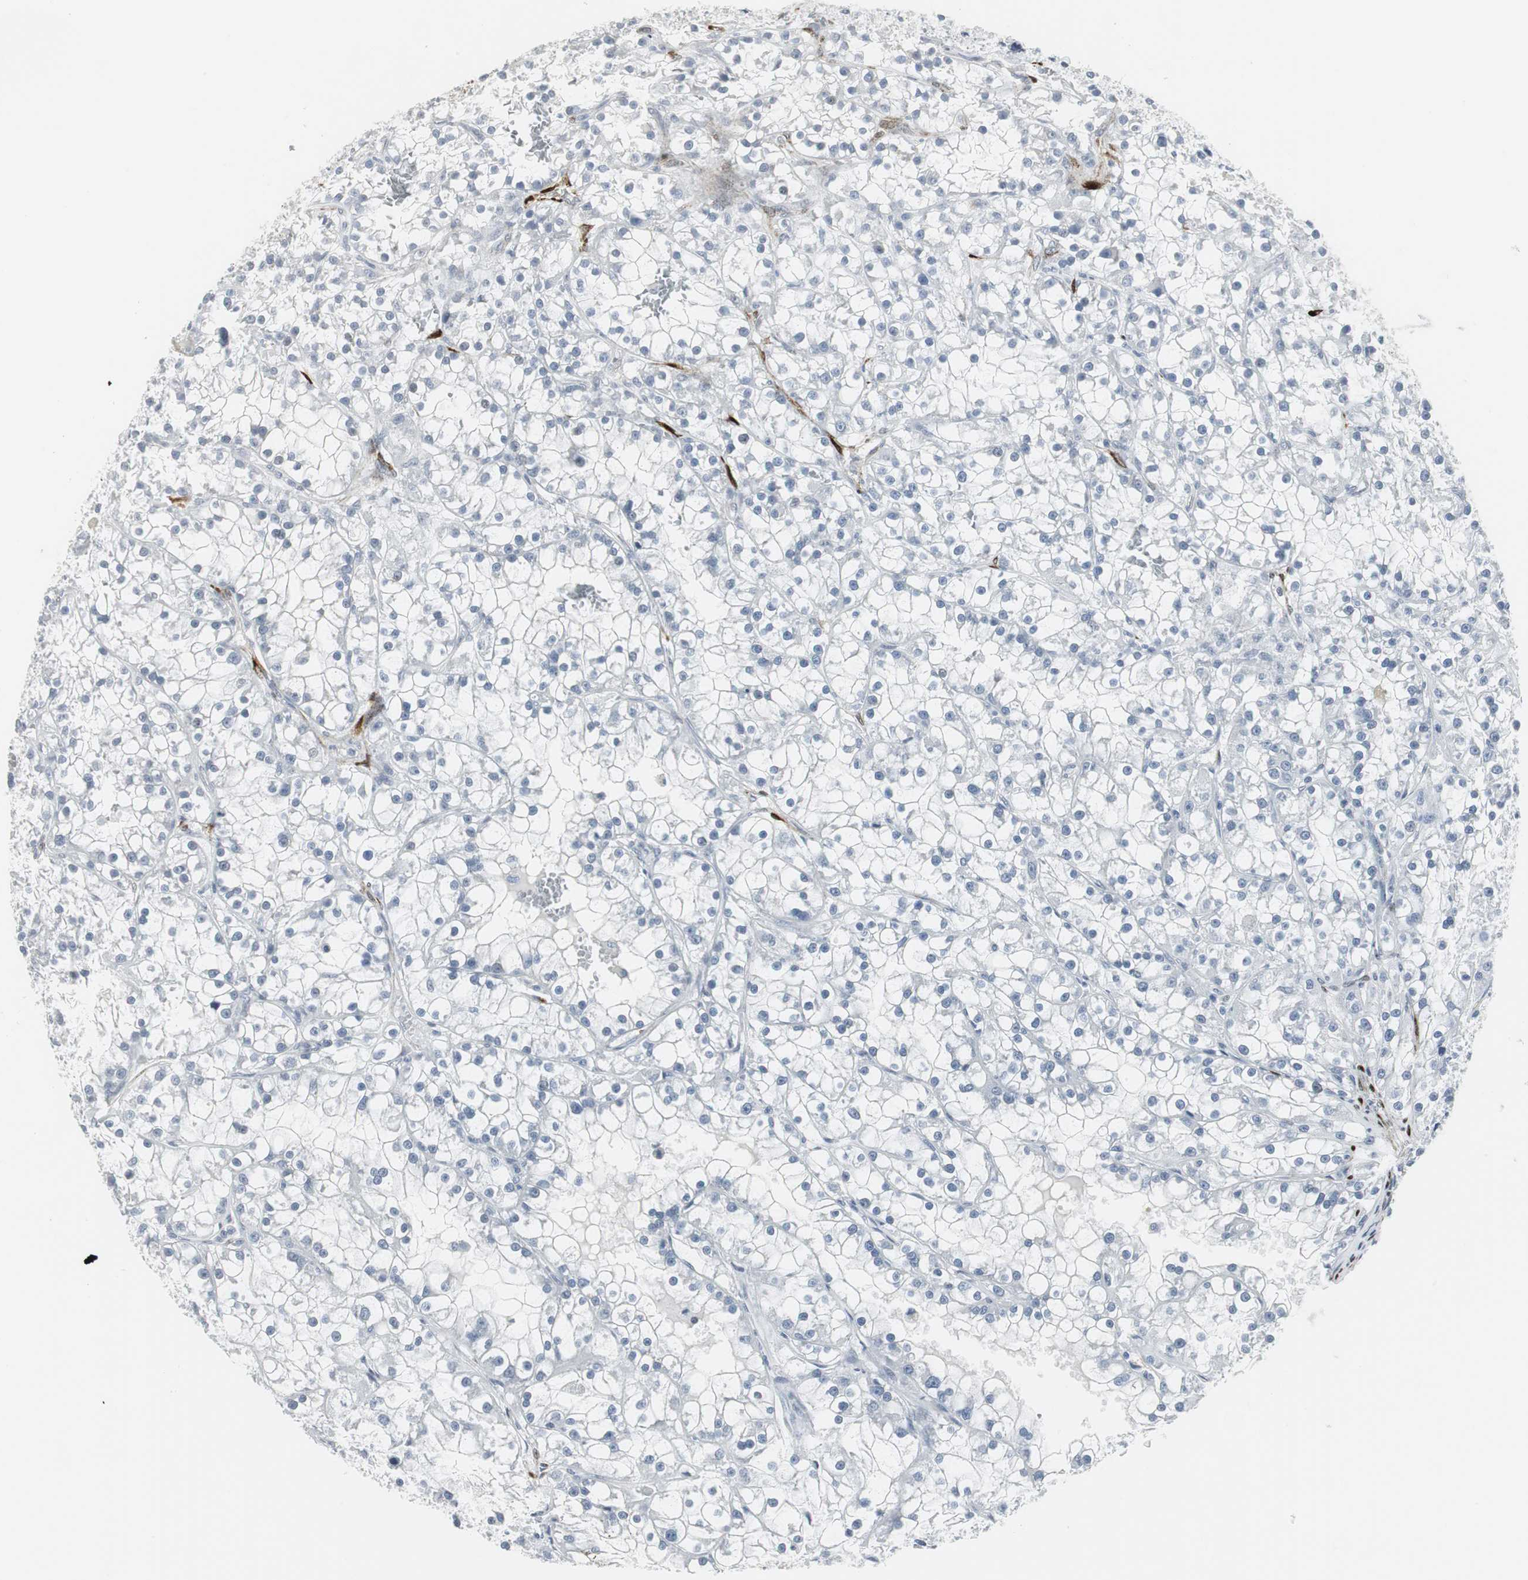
{"staining": {"intensity": "negative", "quantity": "none", "location": "none"}, "tissue": "renal cancer", "cell_type": "Tumor cells", "image_type": "cancer", "snomed": [{"axis": "morphology", "description": "Adenocarcinoma, NOS"}, {"axis": "topography", "description": "Kidney"}], "caption": "A micrograph of renal adenocarcinoma stained for a protein reveals no brown staining in tumor cells.", "gene": "PPP1R14A", "patient": {"sex": "female", "age": 52}}